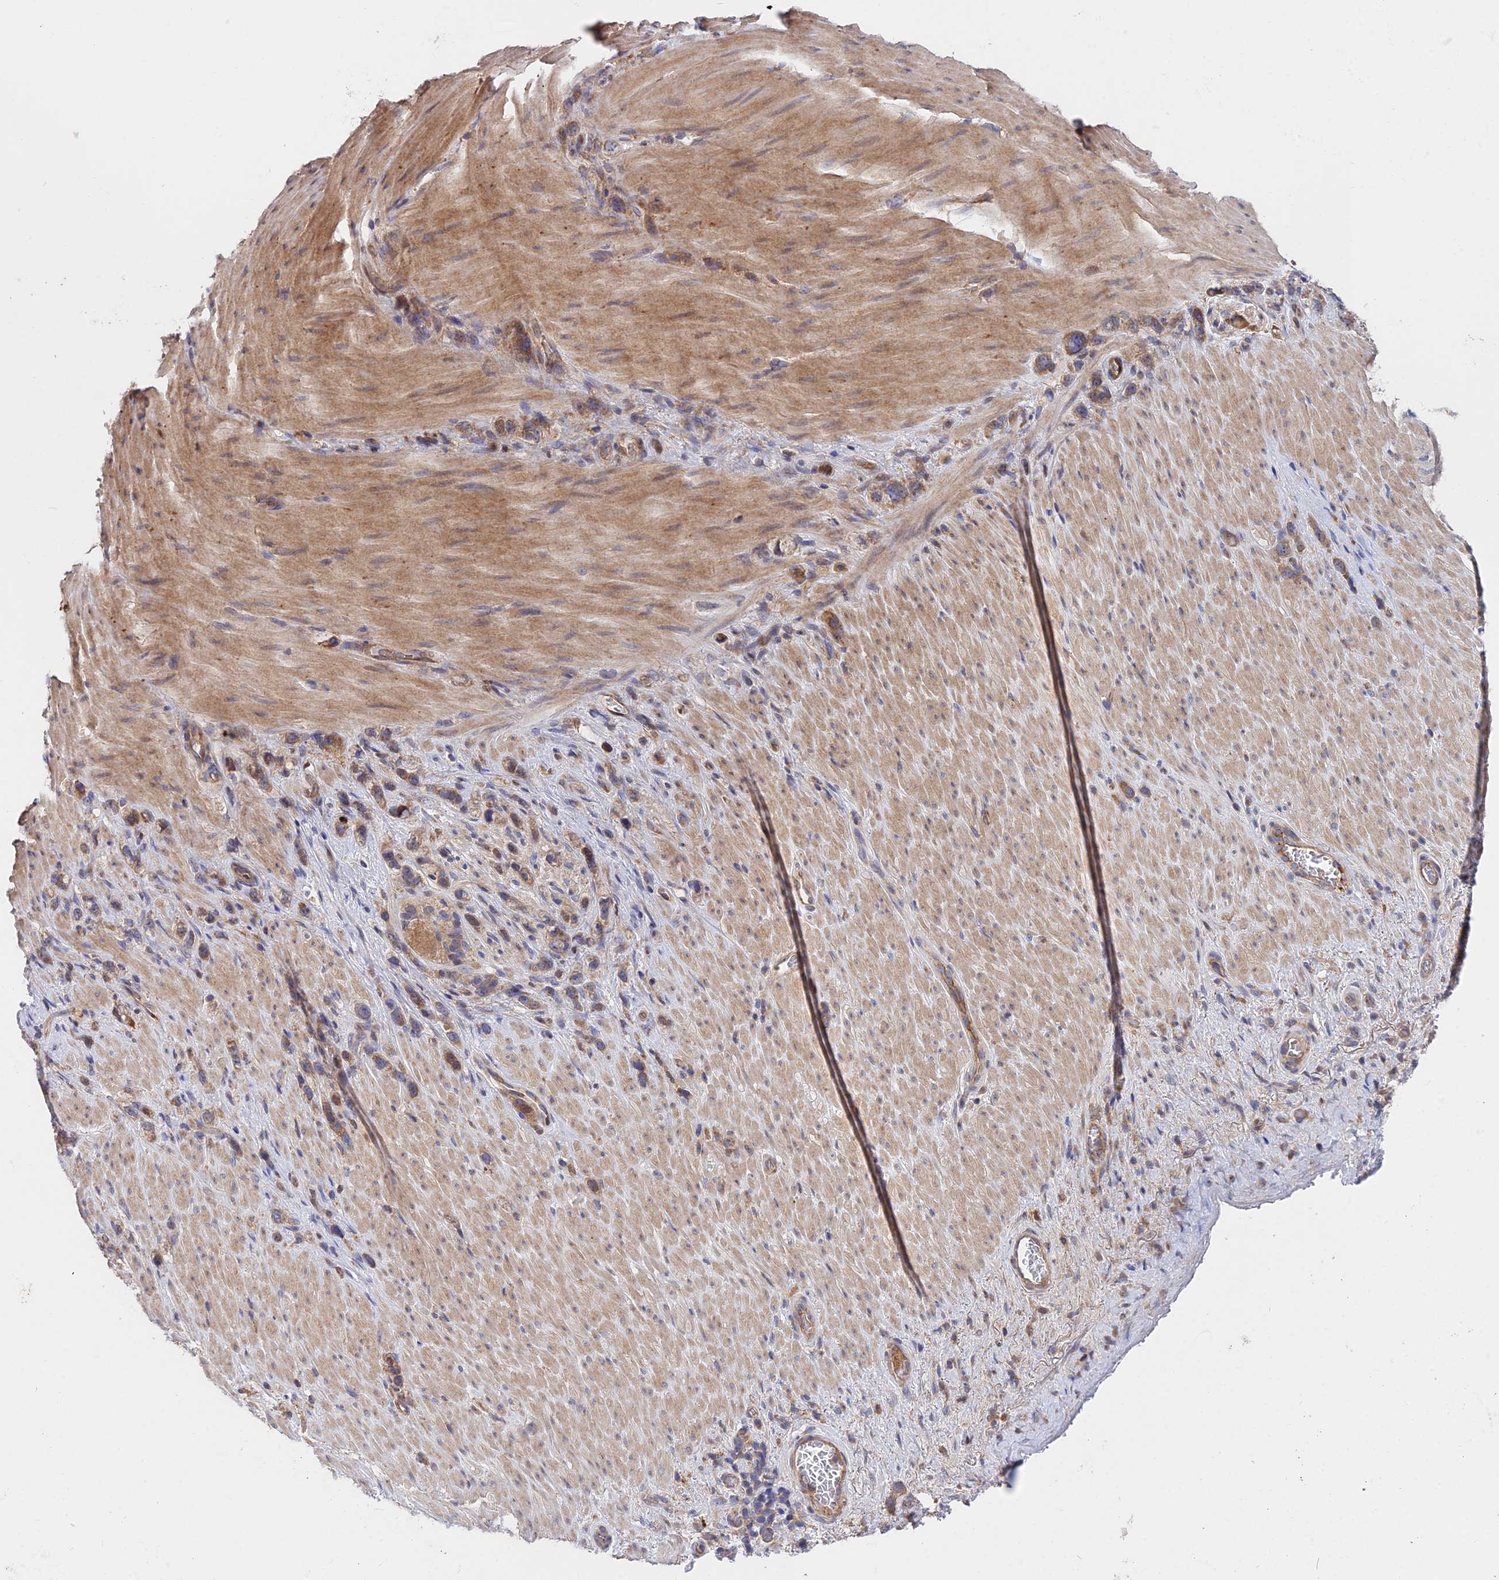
{"staining": {"intensity": "moderate", "quantity": ">75%", "location": "cytoplasmic/membranous"}, "tissue": "stomach cancer", "cell_type": "Tumor cells", "image_type": "cancer", "snomed": [{"axis": "morphology", "description": "Adenocarcinoma, NOS"}, {"axis": "topography", "description": "Stomach"}], "caption": "Immunohistochemical staining of human stomach cancer (adenocarcinoma) exhibits moderate cytoplasmic/membranous protein expression in approximately >75% of tumor cells.", "gene": "CDC37L1", "patient": {"sex": "female", "age": 65}}